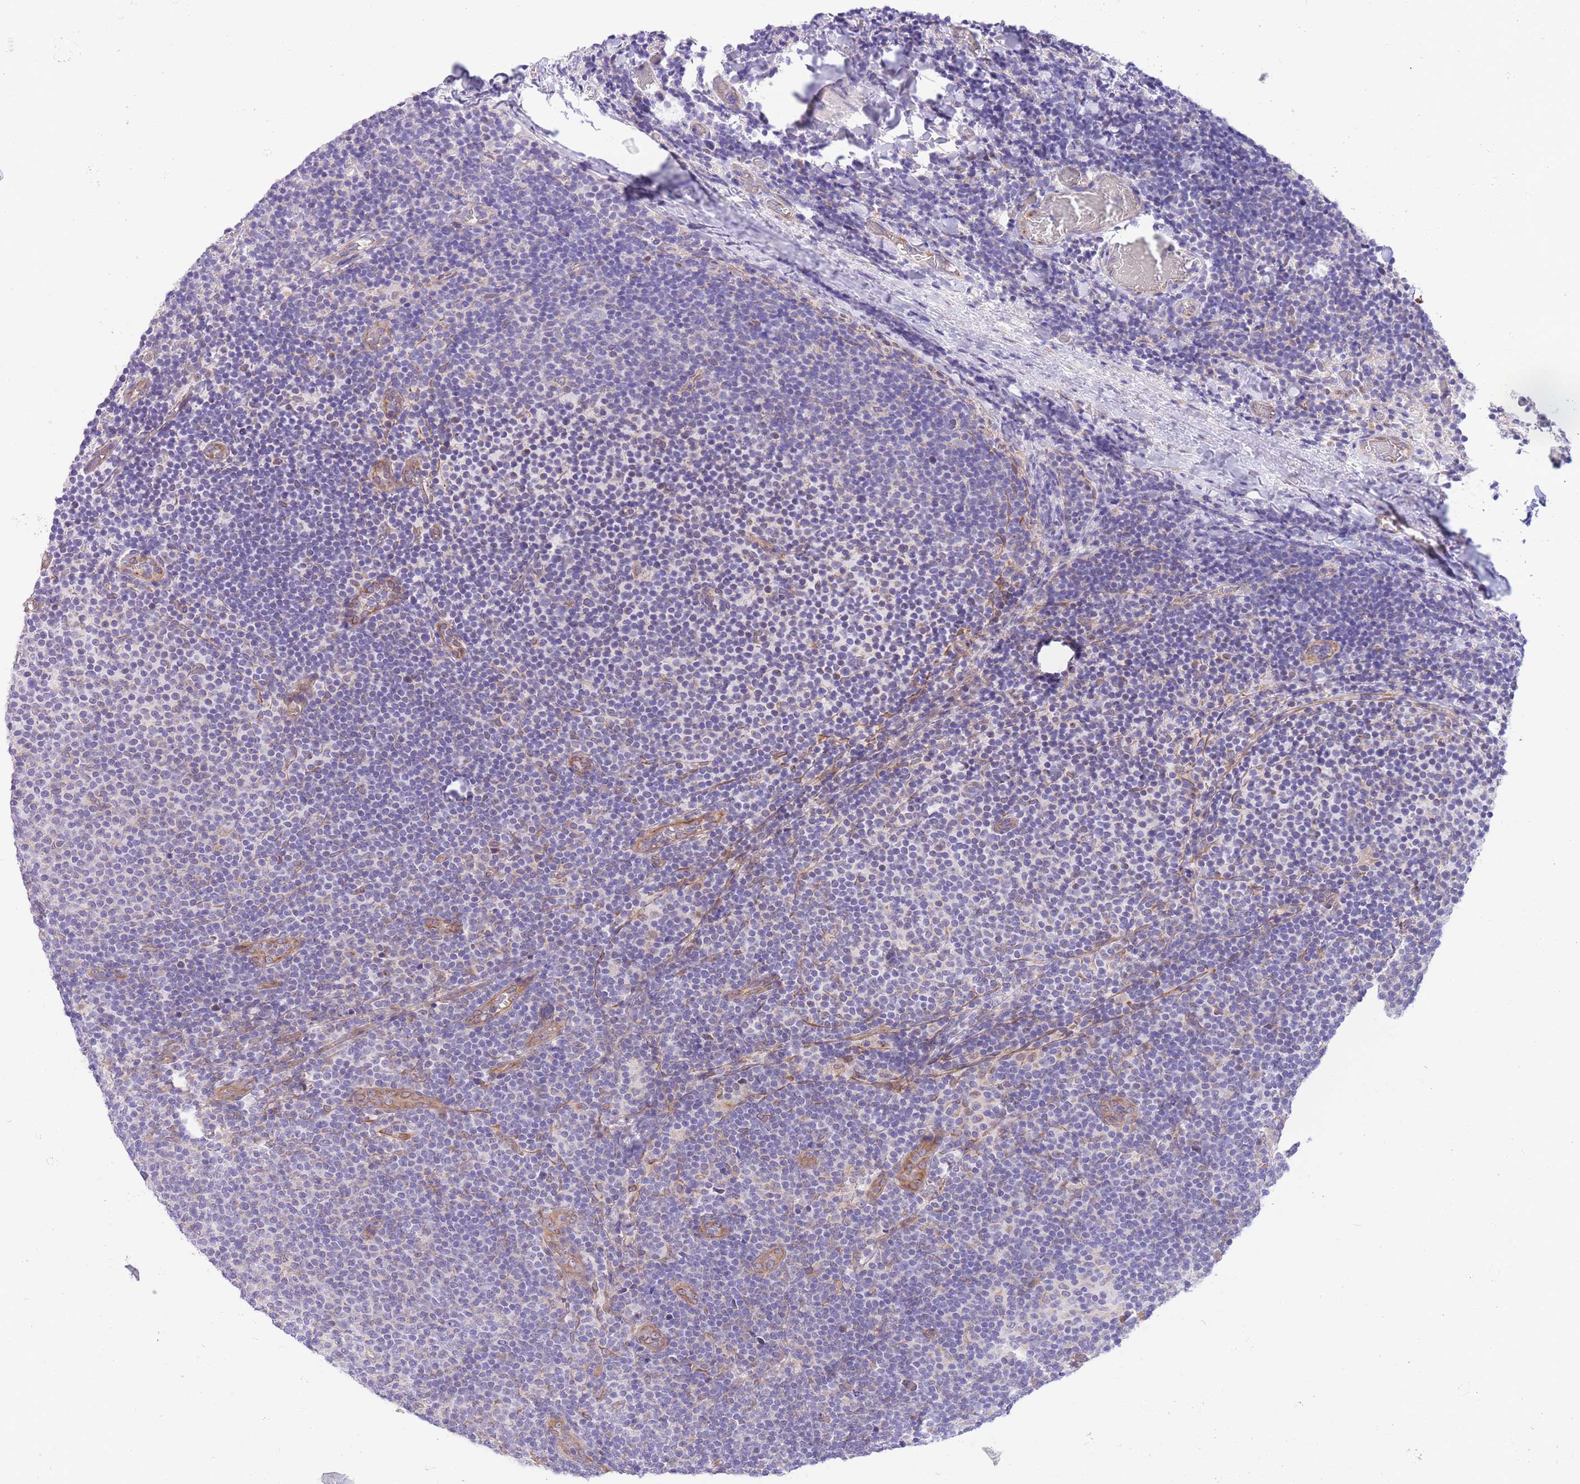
{"staining": {"intensity": "negative", "quantity": "none", "location": "none"}, "tissue": "lymphoma", "cell_type": "Tumor cells", "image_type": "cancer", "snomed": [{"axis": "morphology", "description": "Malignant lymphoma, non-Hodgkin's type, Low grade"}, {"axis": "topography", "description": "Lymph node"}], "caption": "Image shows no significant protein positivity in tumor cells of malignant lymphoma, non-Hodgkin's type (low-grade).", "gene": "WWOX", "patient": {"sex": "male", "age": 66}}